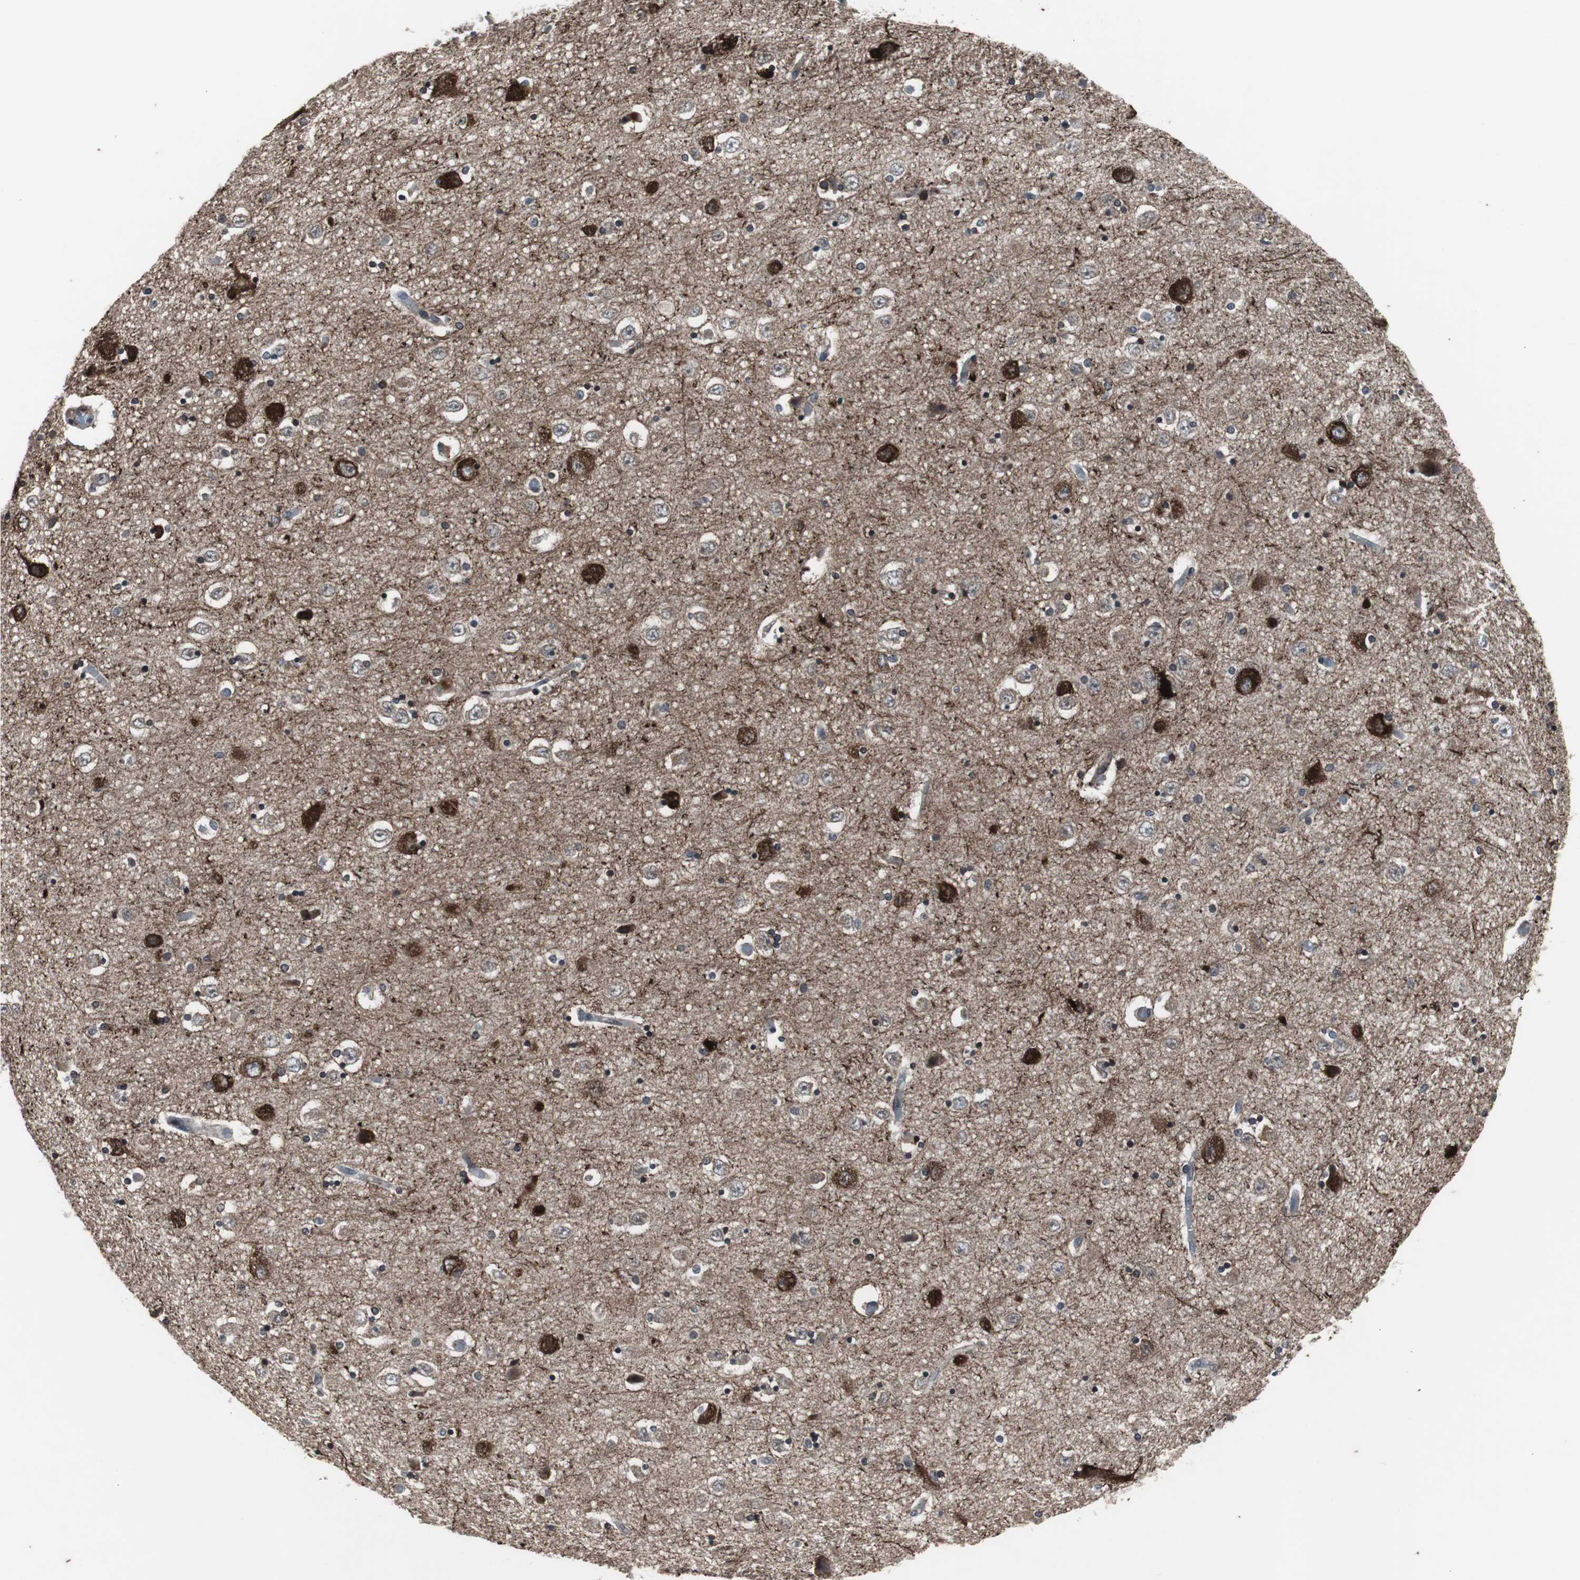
{"staining": {"intensity": "moderate", "quantity": "25%-75%", "location": "cytoplasmic/membranous"}, "tissue": "hippocampus", "cell_type": "Glial cells", "image_type": "normal", "snomed": [{"axis": "morphology", "description": "Normal tissue, NOS"}, {"axis": "topography", "description": "Hippocampus"}], "caption": "A brown stain shows moderate cytoplasmic/membranous expression of a protein in glial cells of normal human hippocampus.", "gene": "CRADD", "patient": {"sex": "female", "age": 54}}